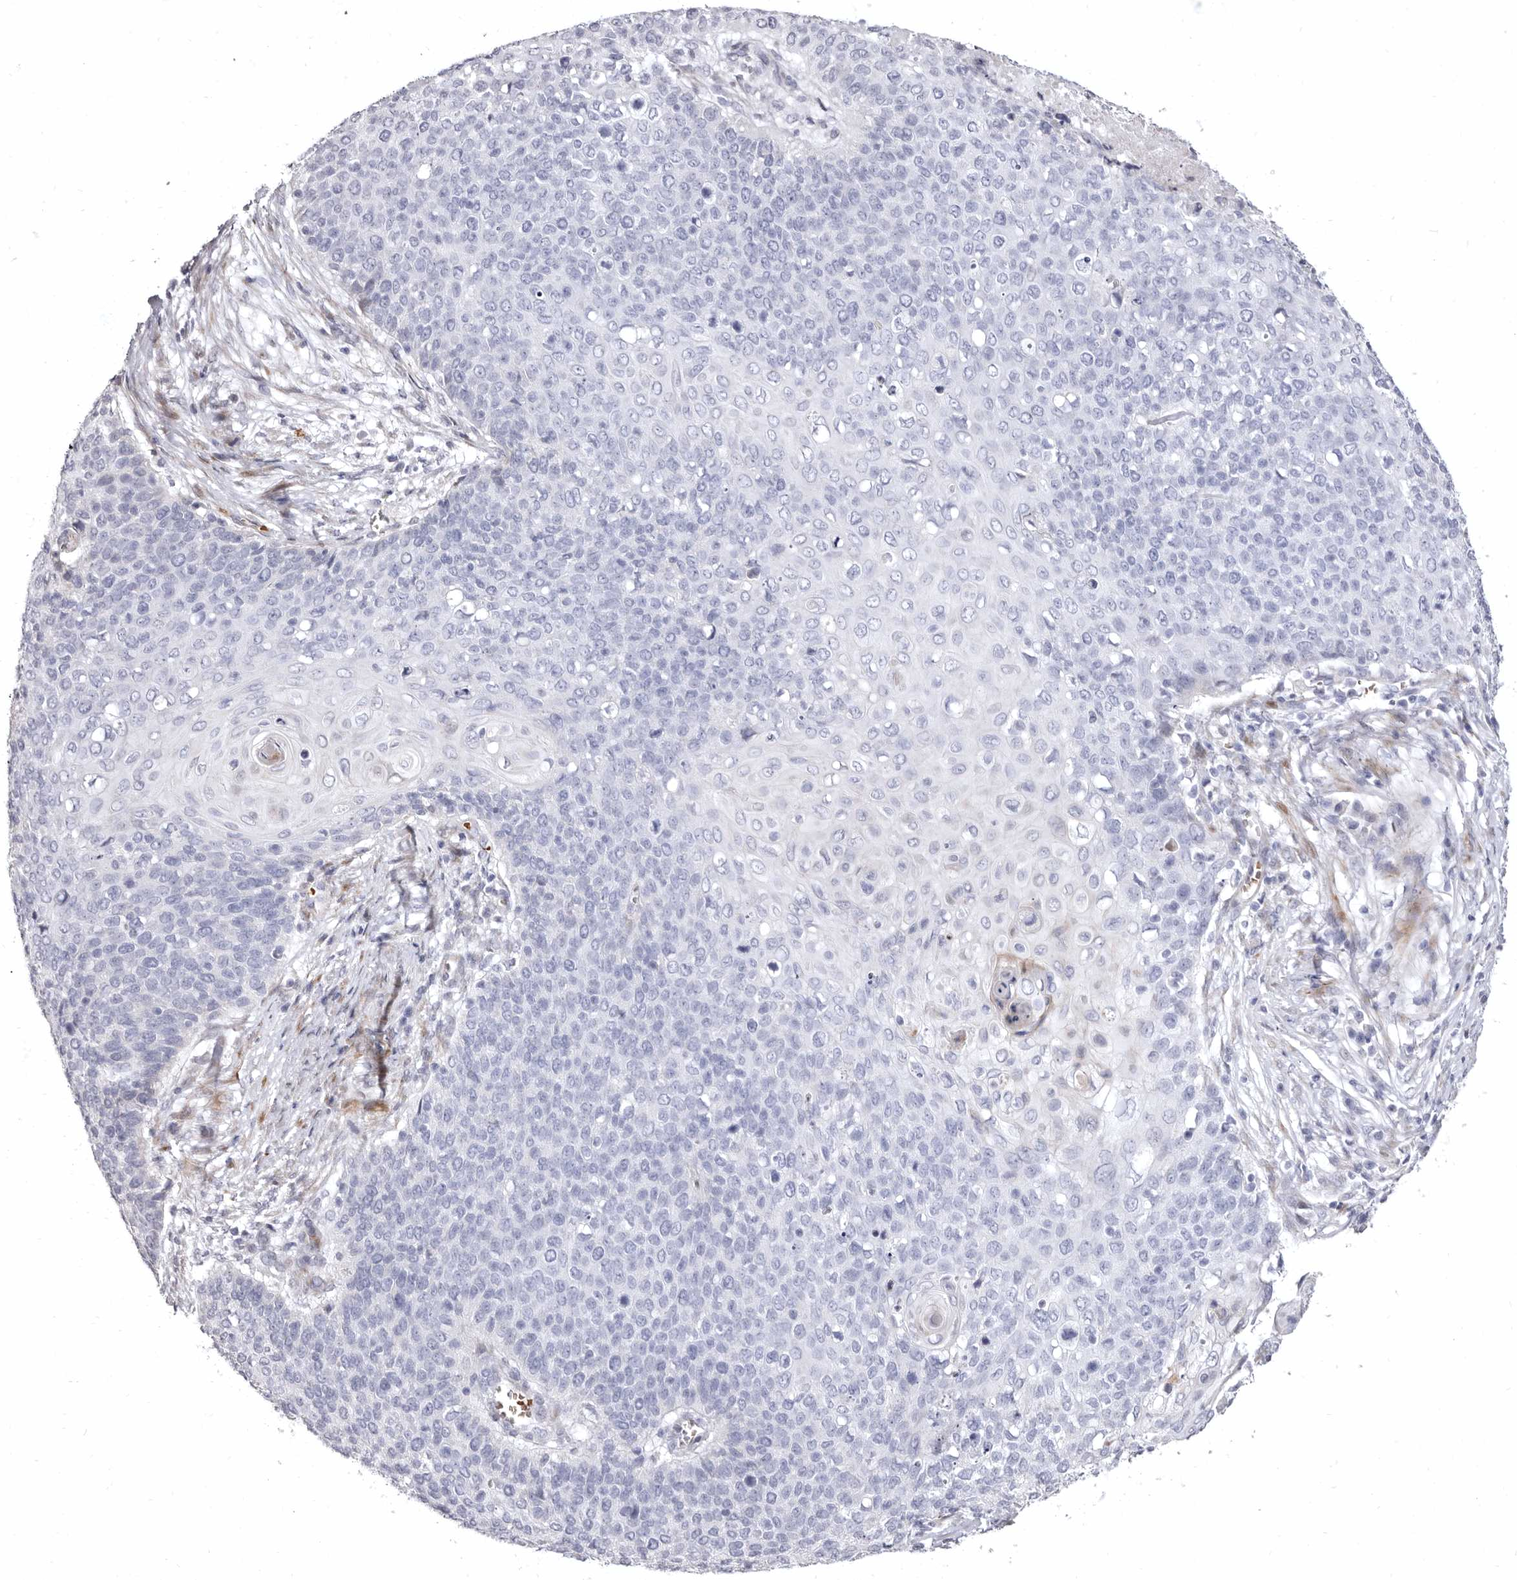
{"staining": {"intensity": "negative", "quantity": "none", "location": "none"}, "tissue": "cervical cancer", "cell_type": "Tumor cells", "image_type": "cancer", "snomed": [{"axis": "morphology", "description": "Squamous cell carcinoma, NOS"}, {"axis": "topography", "description": "Cervix"}], "caption": "IHC of cervical cancer (squamous cell carcinoma) displays no staining in tumor cells.", "gene": "AIDA", "patient": {"sex": "female", "age": 39}}